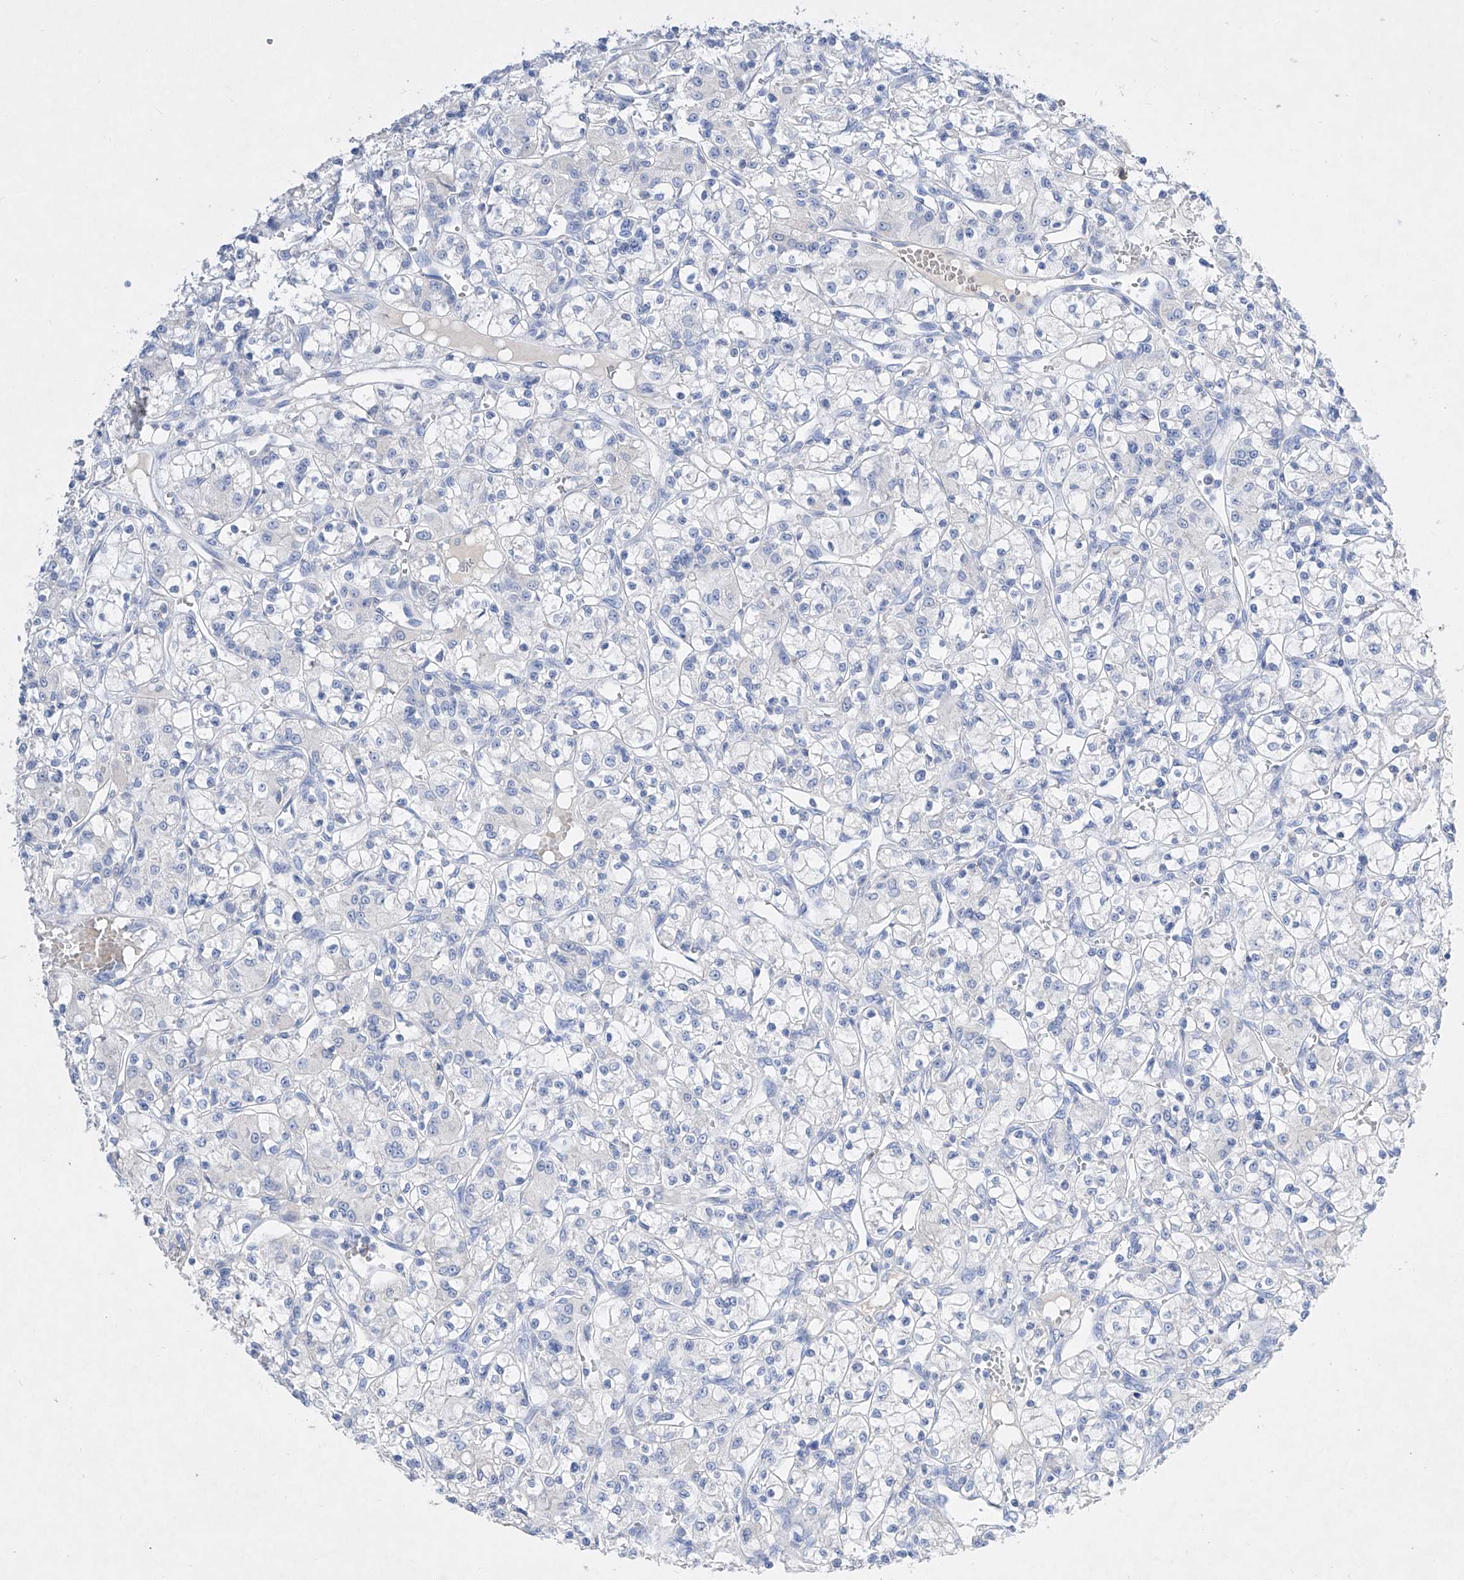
{"staining": {"intensity": "negative", "quantity": "none", "location": "none"}, "tissue": "renal cancer", "cell_type": "Tumor cells", "image_type": "cancer", "snomed": [{"axis": "morphology", "description": "Adenocarcinoma, NOS"}, {"axis": "topography", "description": "Kidney"}], "caption": "High magnification brightfield microscopy of adenocarcinoma (renal) stained with DAB (3,3'-diaminobenzidine) (brown) and counterstained with hematoxylin (blue): tumor cells show no significant positivity.", "gene": "TM7SF2", "patient": {"sex": "female", "age": 59}}